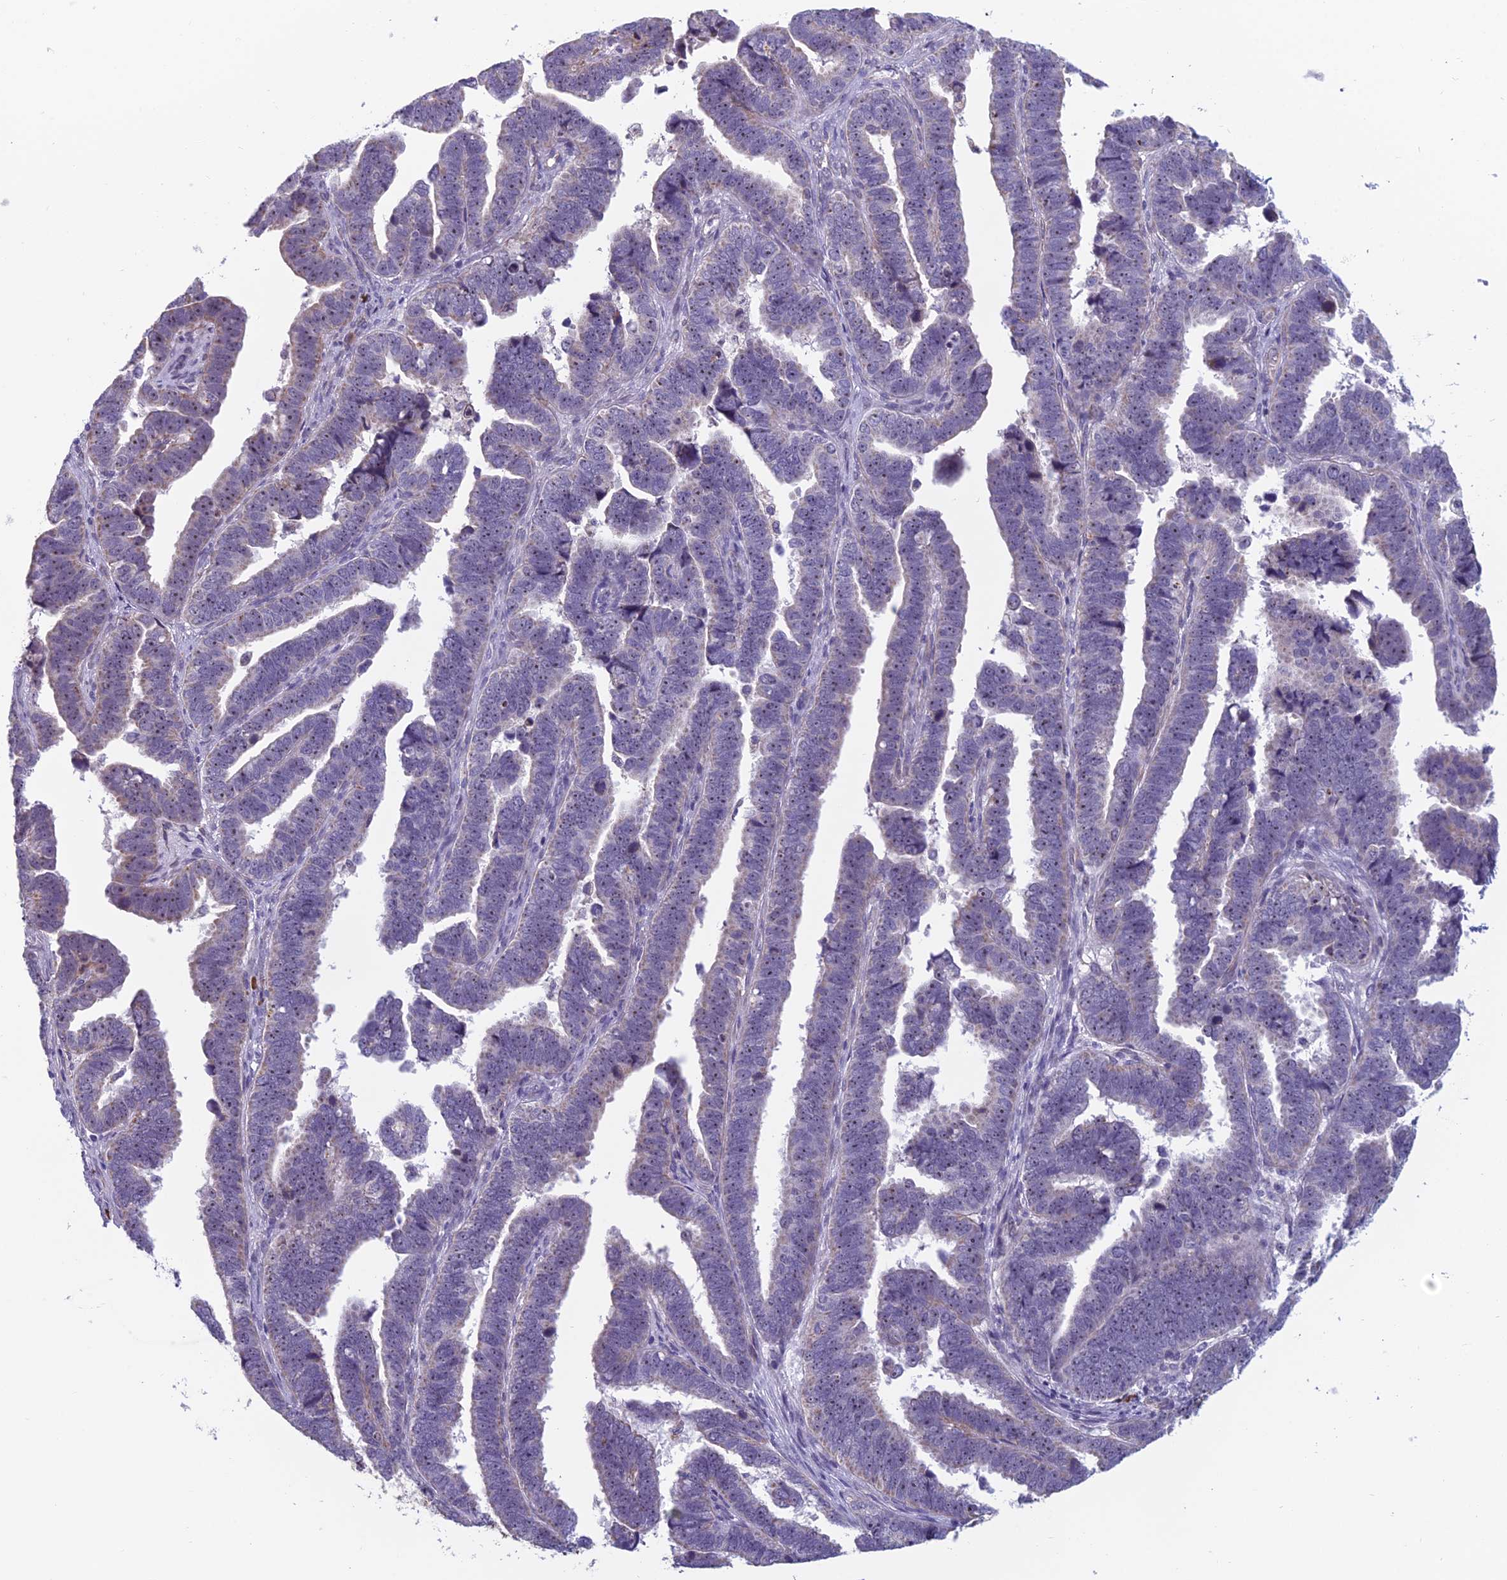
{"staining": {"intensity": "weak", "quantity": ">75%", "location": "nuclear"}, "tissue": "endometrial cancer", "cell_type": "Tumor cells", "image_type": "cancer", "snomed": [{"axis": "morphology", "description": "Adenocarcinoma, NOS"}, {"axis": "topography", "description": "Endometrium"}], "caption": "High-magnification brightfield microscopy of endometrial cancer (adenocarcinoma) stained with DAB (3,3'-diaminobenzidine) (brown) and counterstained with hematoxylin (blue). tumor cells exhibit weak nuclear staining is seen in approximately>75% of cells. (Brightfield microscopy of DAB IHC at high magnification).", "gene": "NOC2L", "patient": {"sex": "female", "age": 75}}